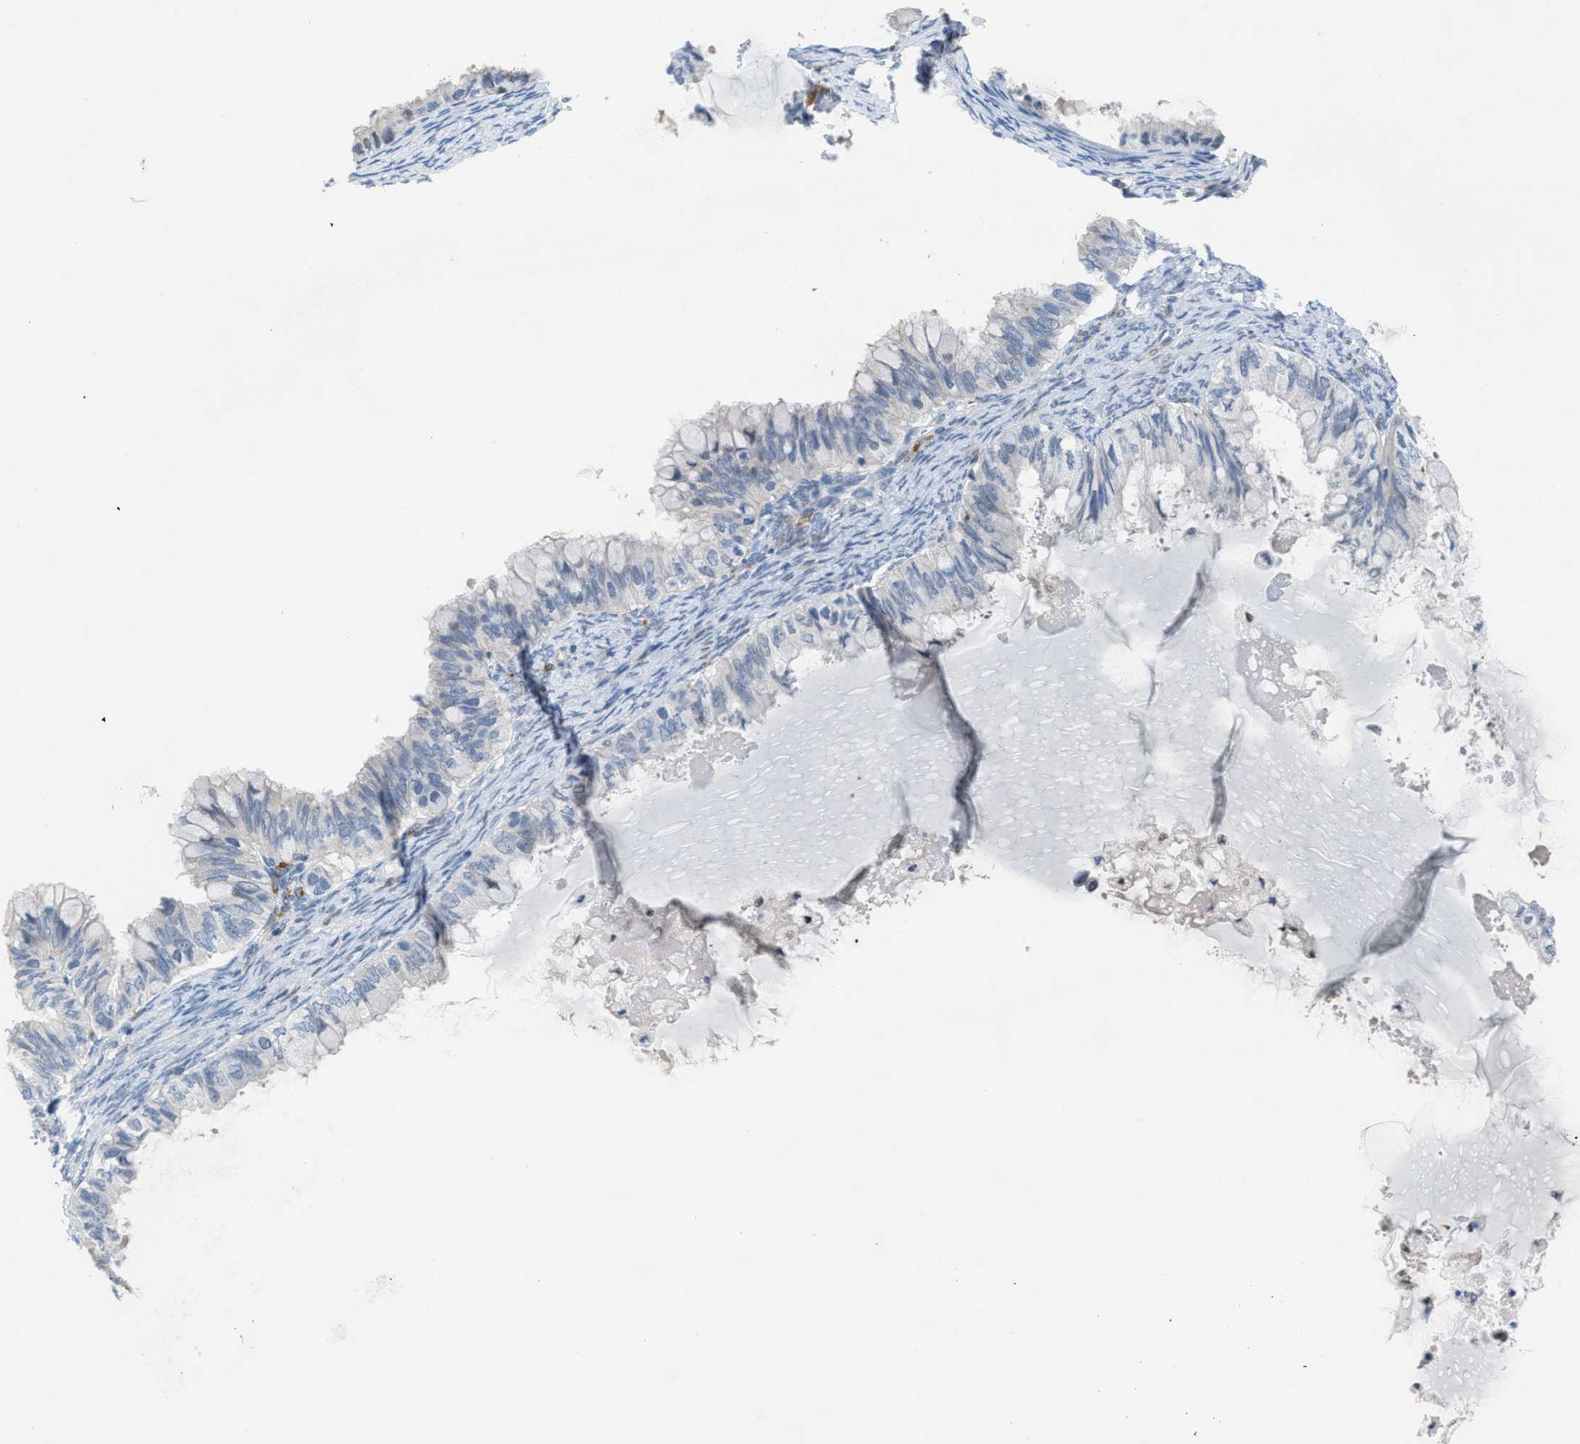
{"staining": {"intensity": "negative", "quantity": "none", "location": "none"}, "tissue": "ovarian cancer", "cell_type": "Tumor cells", "image_type": "cancer", "snomed": [{"axis": "morphology", "description": "Cystadenocarcinoma, mucinous, NOS"}, {"axis": "topography", "description": "Ovary"}], "caption": "Ovarian cancer (mucinous cystadenocarcinoma) stained for a protein using IHC displays no expression tumor cells.", "gene": "PPM1D", "patient": {"sex": "female", "age": 80}}